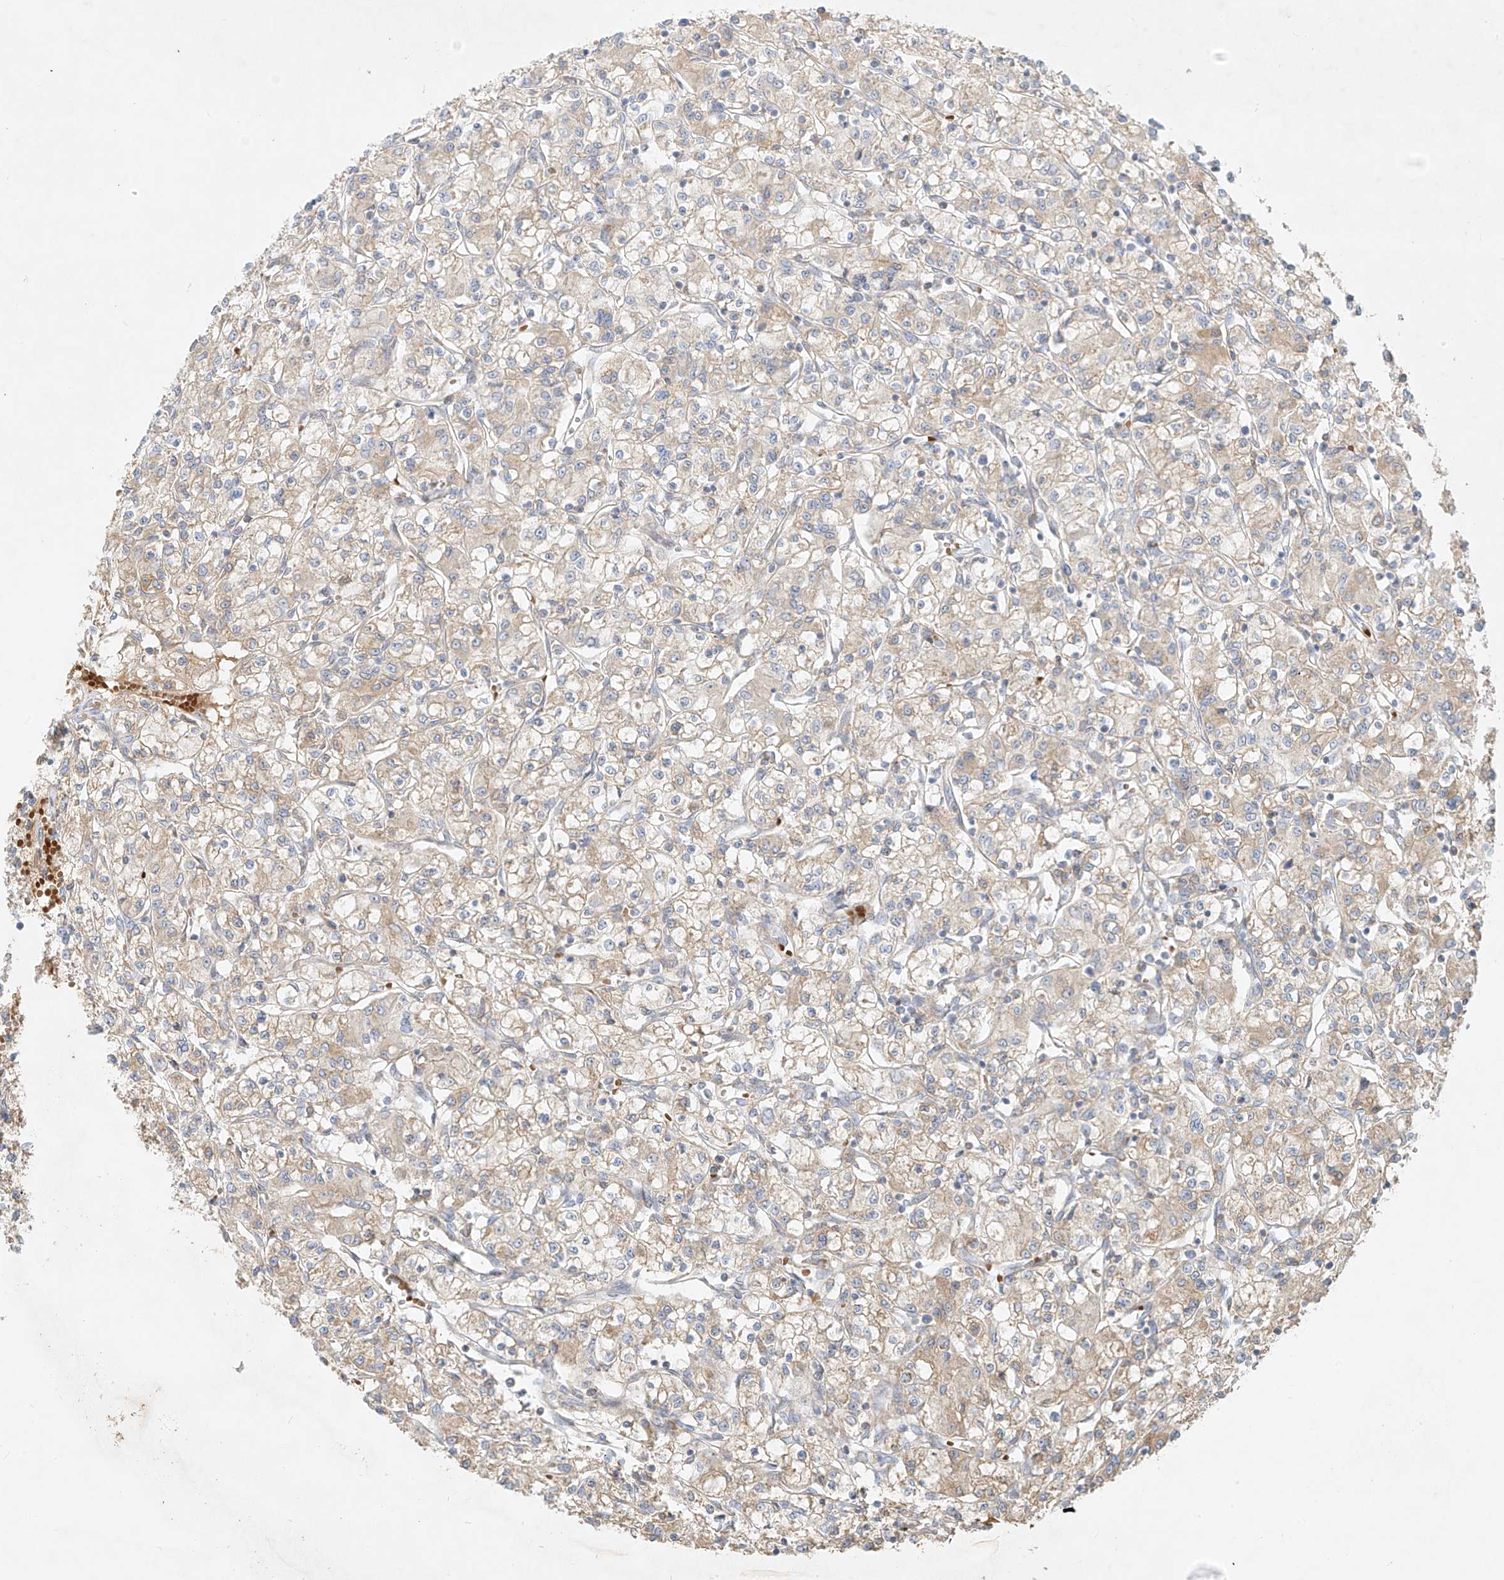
{"staining": {"intensity": "weak", "quantity": "<25%", "location": "cytoplasmic/membranous"}, "tissue": "renal cancer", "cell_type": "Tumor cells", "image_type": "cancer", "snomed": [{"axis": "morphology", "description": "Adenocarcinoma, NOS"}, {"axis": "topography", "description": "Kidney"}], "caption": "Tumor cells are negative for protein expression in human renal cancer.", "gene": "KPNA7", "patient": {"sex": "female", "age": 59}}